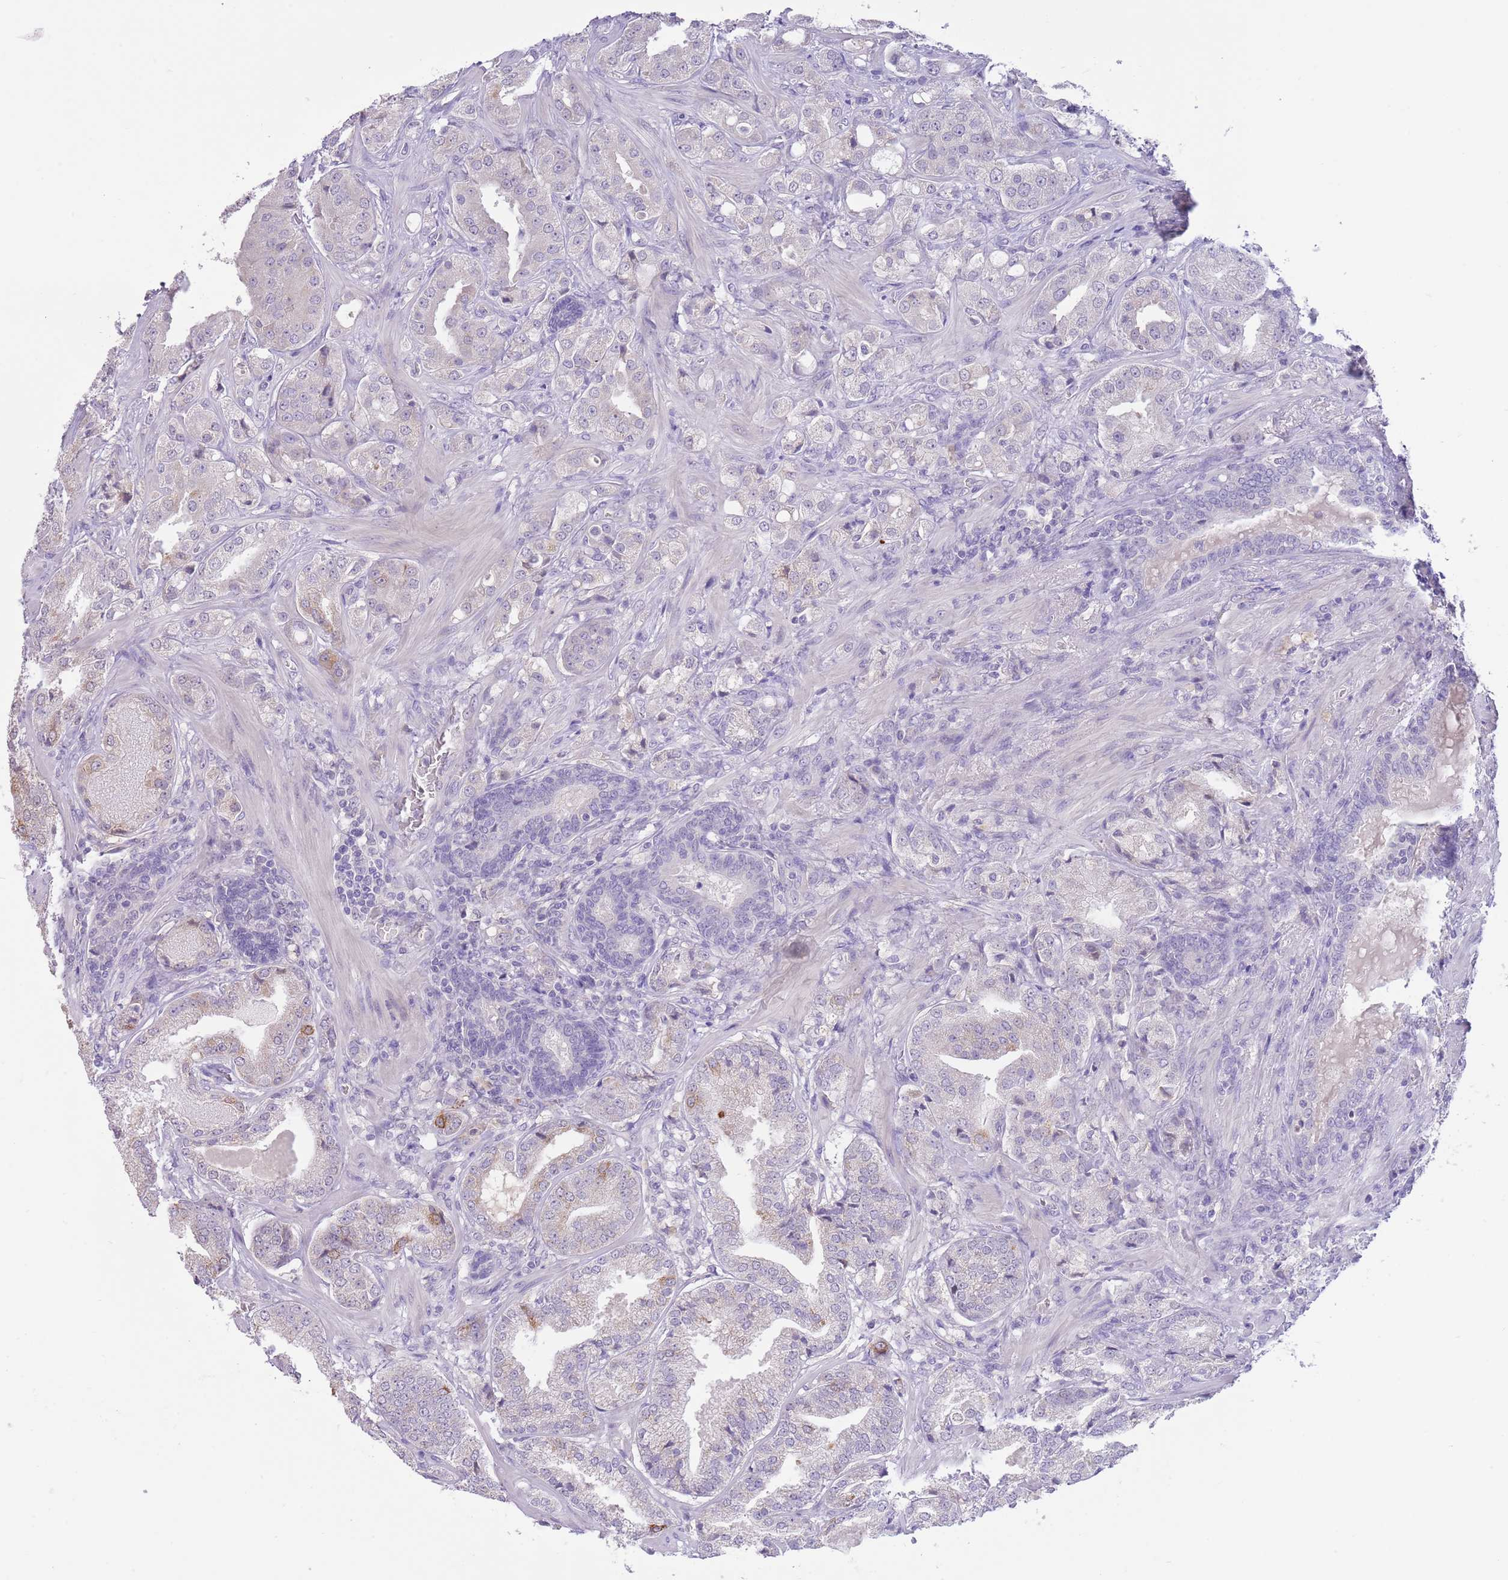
{"staining": {"intensity": "moderate", "quantity": "<25%", "location": "cytoplasmic/membranous"}, "tissue": "prostate cancer", "cell_type": "Tumor cells", "image_type": "cancer", "snomed": [{"axis": "morphology", "description": "Adenocarcinoma, High grade"}, {"axis": "topography", "description": "Prostate"}], "caption": "Immunohistochemistry image of prostate high-grade adenocarcinoma stained for a protein (brown), which displays low levels of moderate cytoplasmic/membranous positivity in about <25% of tumor cells.", "gene": "SFTPA1", "patient": {"sex": "male", "age": 63}}